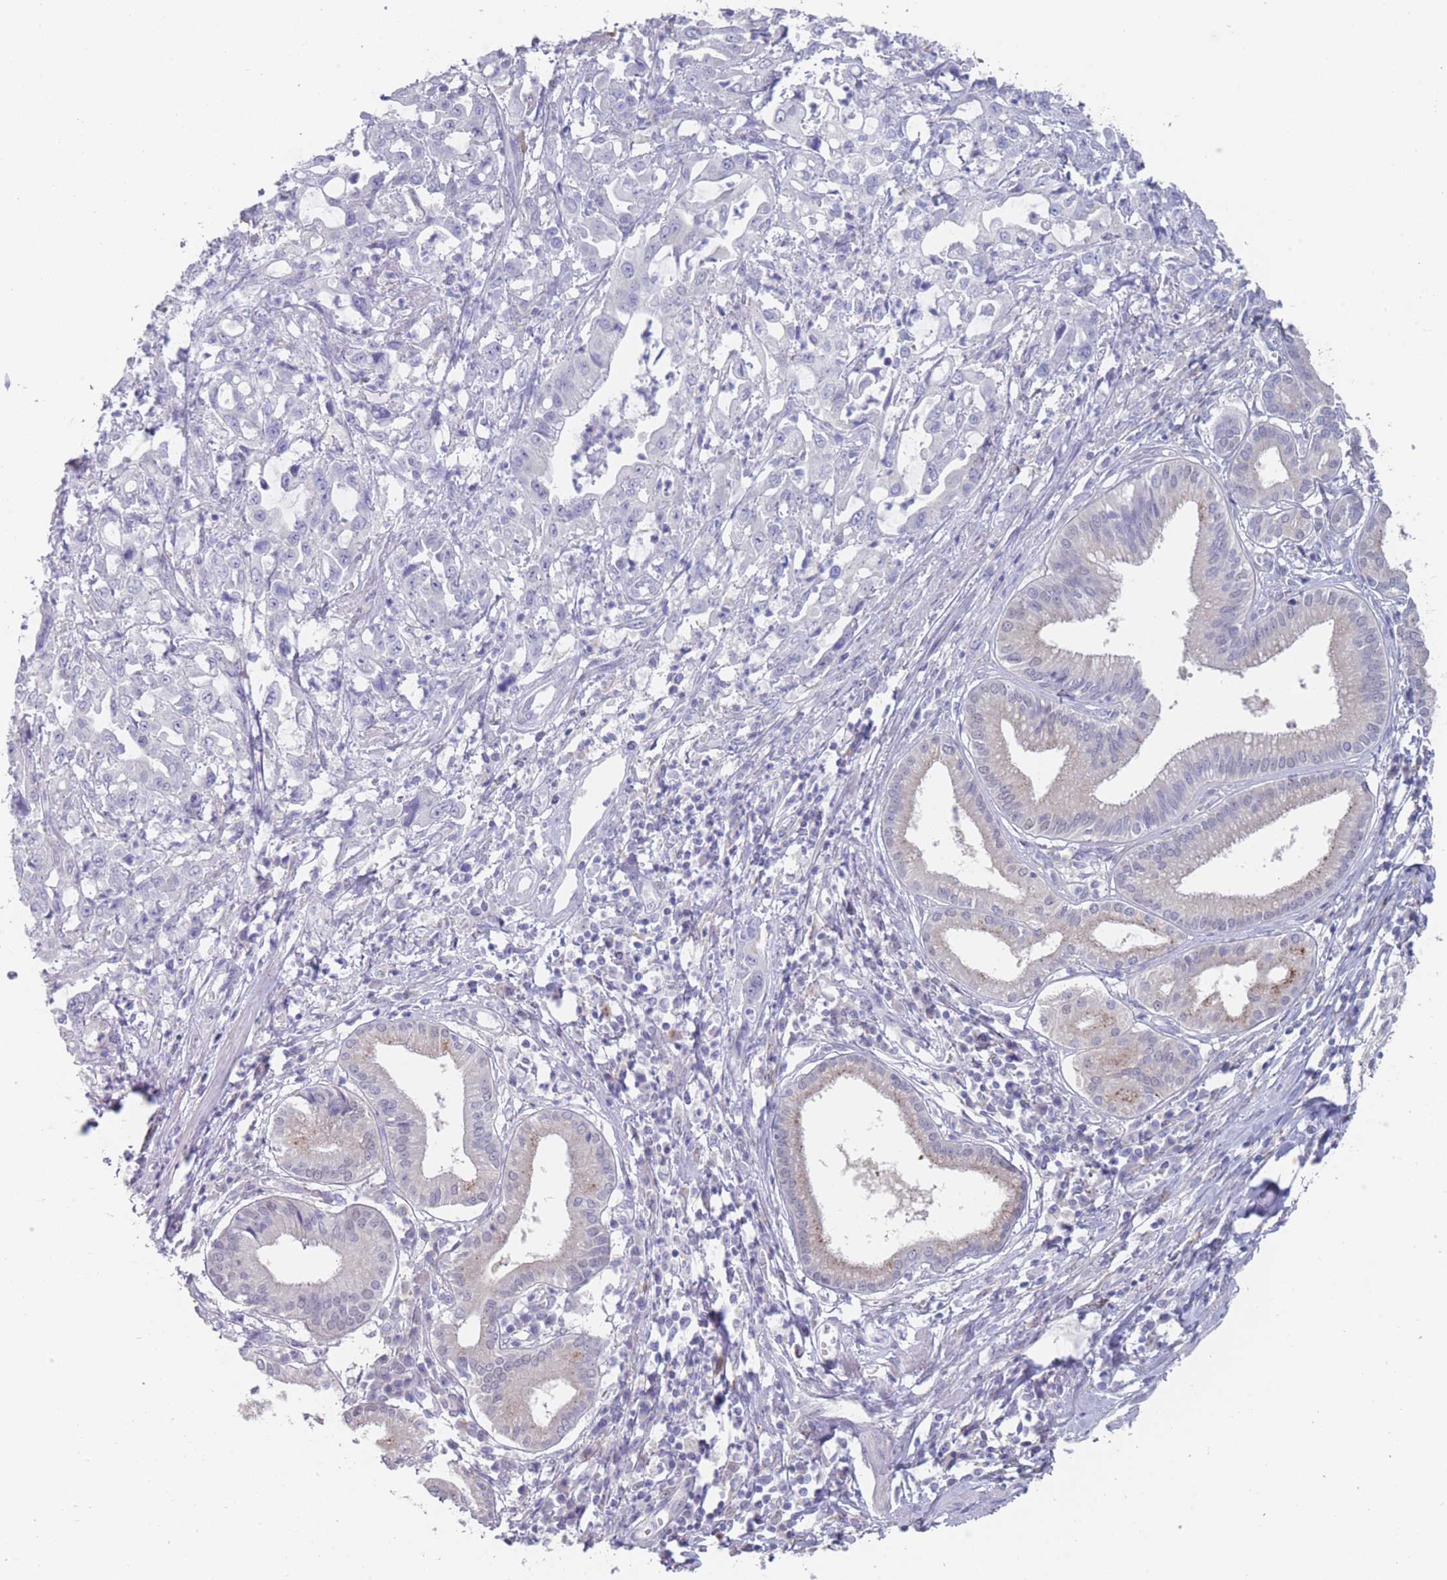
{"staining": {"intensity": "negative", "quantity": "none", "location": "none"}, "tissue": "pancreatic cancer", "cell_type": "Tumor cells", "image_type": "cancer", "snomed": [{"axis": "morphology", "description": "Adenocarcinoma, NOS"}, {"axis": "topography", "description": "Pancreas"}], "caption": "This is an IHC image of adenocarcinoma (pancreatic). There is no positivity in tumor cells.", "gene": "CYP51A1", "patient": {"sex": "female", "age": 61}}